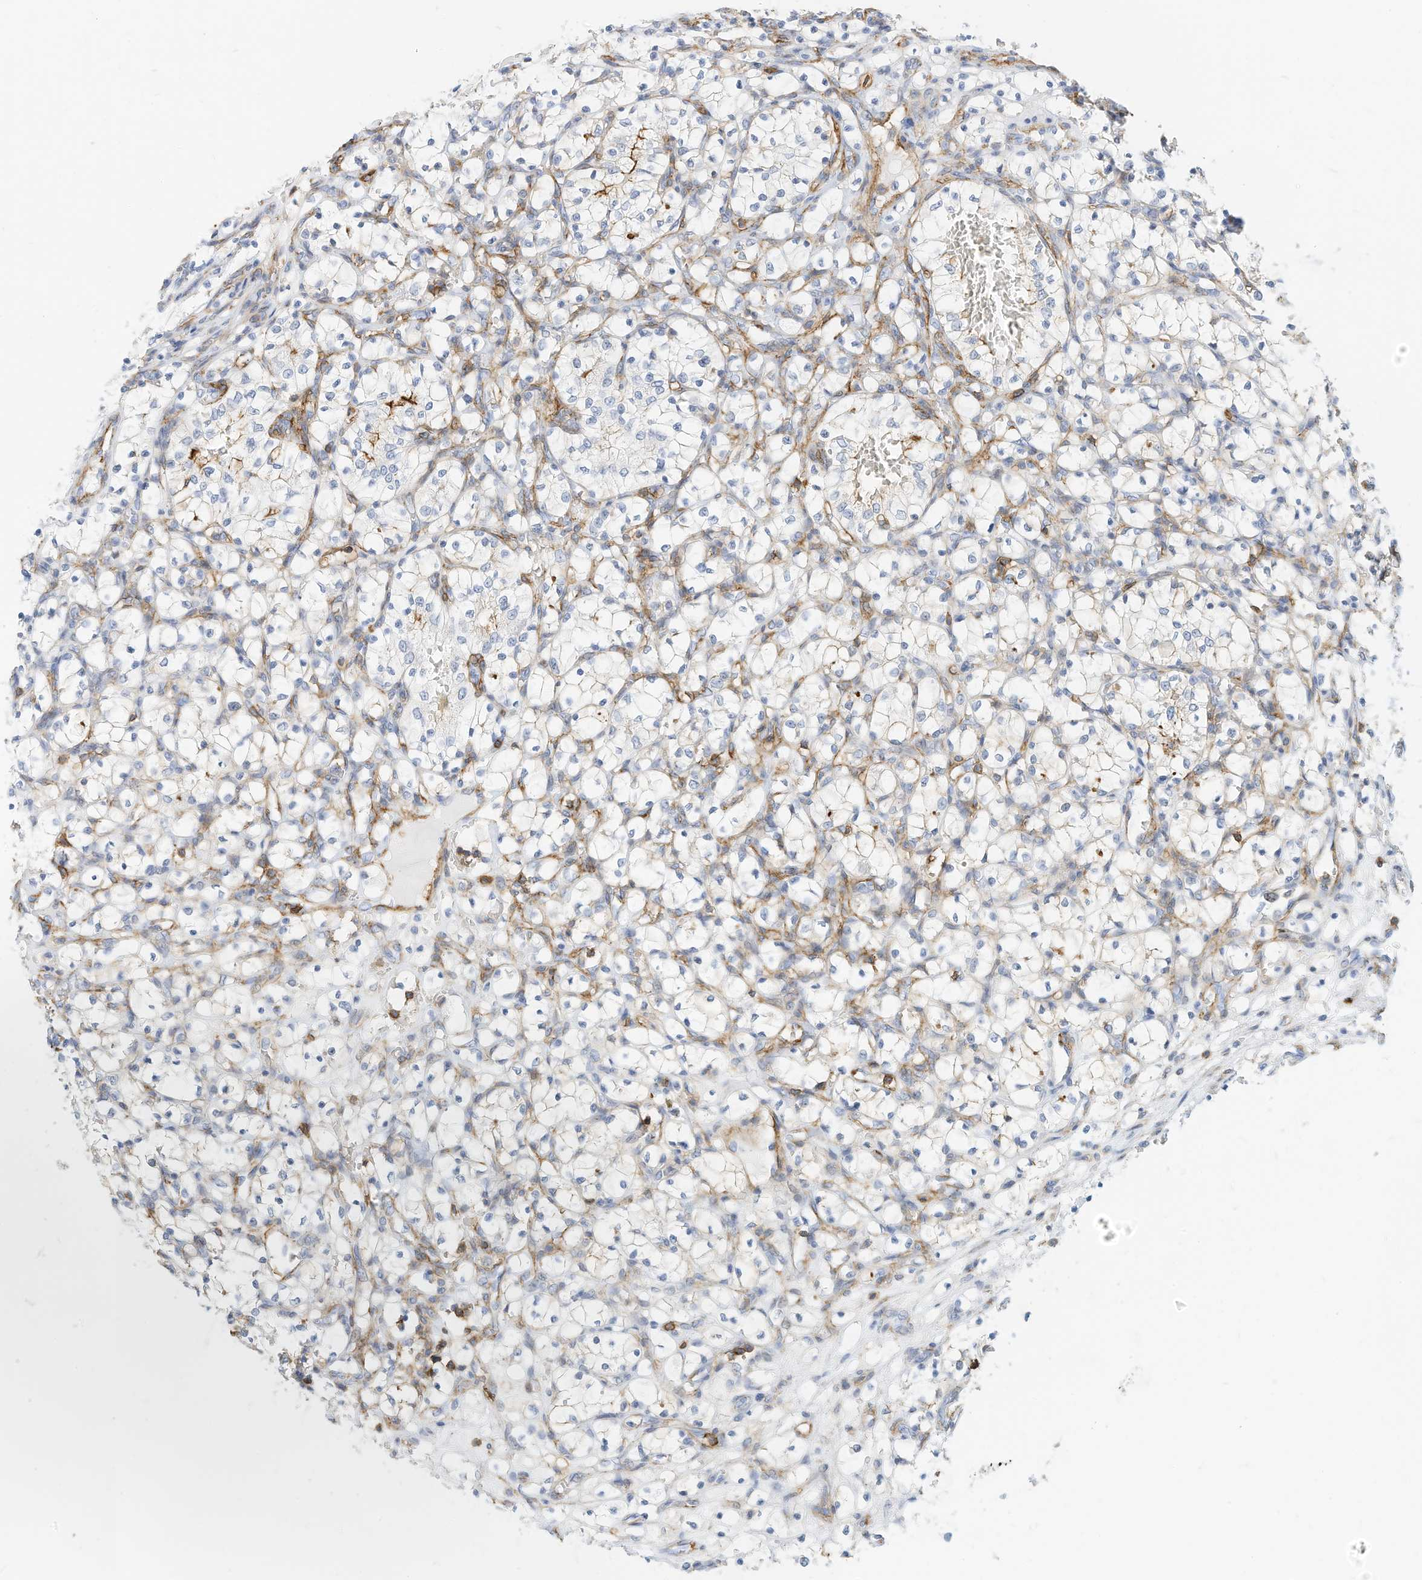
{"staining": {"intensity": "negative", "quantity": "none", "location": "none"}, "tissue": "renal cancer", "cell_type": "Tumor cells", "image_type": "cancer", "snomed": [{"axis": "morphology", "description": "Adenocarcinoma, NOS"}, {"axis": "topography", "description": "Kidney"}], "caption": "Renal adenocarcinoma was stained to show a protein in brown. There is no significant positivity in tumor cells.", "gene": "TXNDC9", "patient": {"sex": "female", "age": 69}}